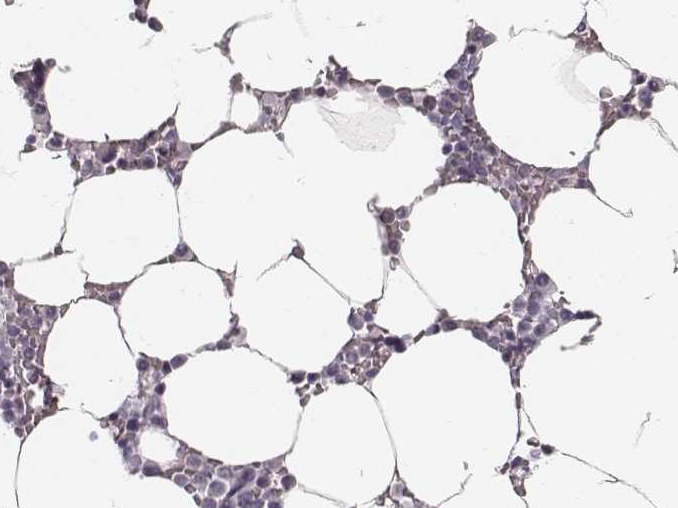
{"staining": {"intensity": "negative", "quantity": "none", "location": "none"}, "tissue": "bone marrow", "cell_type": "Hematopoietic cells", "image_type": "normal", "snomed": [{"axis": "morphology", "description": "Normal tissue, NOS"}, {"axis": "topography", "description": "Bone marrow"}], "caption": "High power microscopy histopathology image of an immunohistochemistry histopathology image of normal bone marrow, revealing no significant staining in hematopoietic cells. (Stains: DAB IHC with hematoxylin counter stain, Microscopy: brightfield microscopy at high magnification).", "gene": "SPA17", "patient": {"sex": "female", "age": 52}}